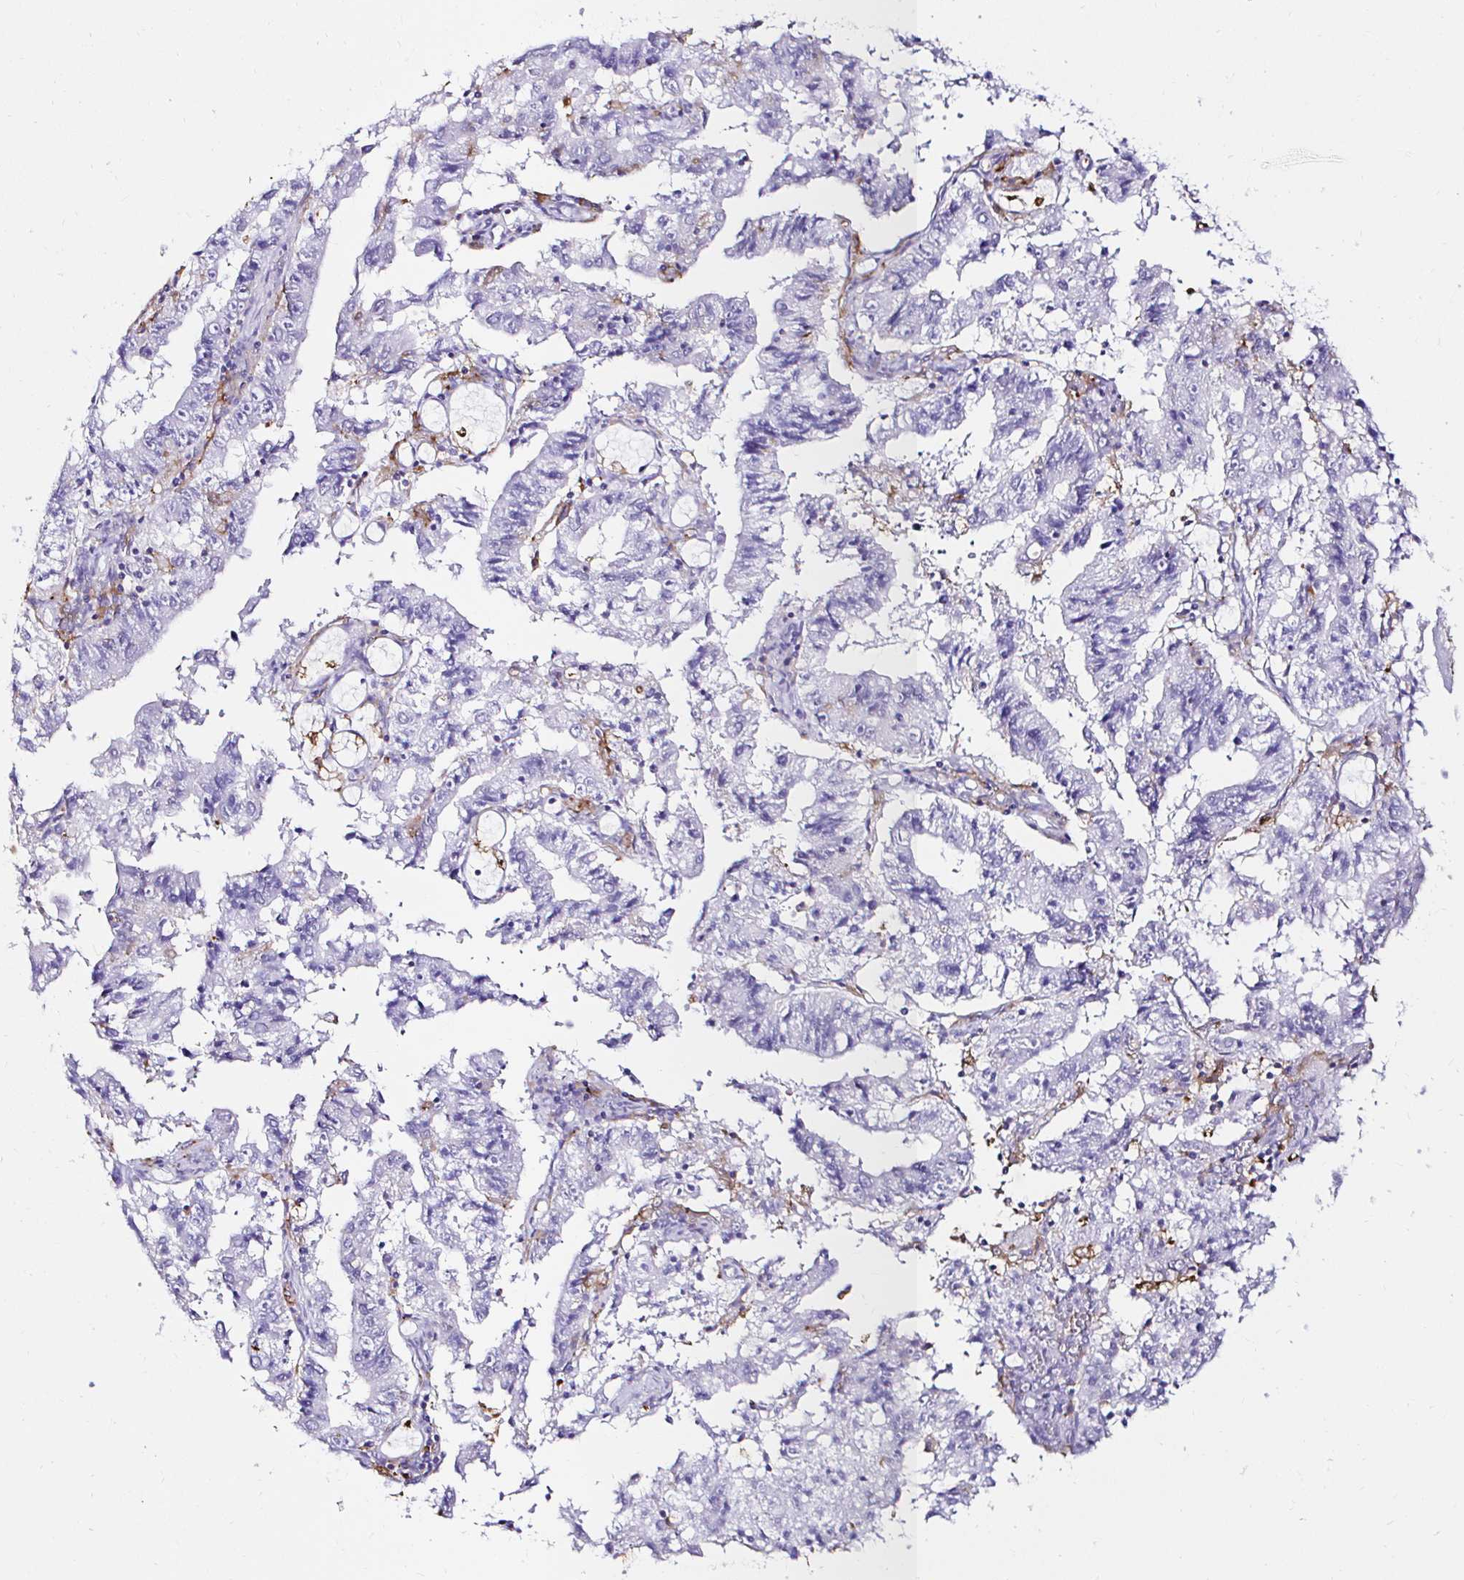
{"staining": {"intensity": "negative", "quantity": "none", "location": "none"}, "tissue": "endometrial cancer", "cell_type": "Tumor cells", "image_type": "cancer", "snomed": [{"axis": "morphology", "description": "Adenocarcinoma, NOS"}, {"axis": "topography", "description": "Endometrium"}], "caption": "An immunohistochemistry (IHC) micrograph of endometrial cancer (adenocarcinoma) is shown. There is no staining in tumor cells of endometrial cancer (adenocarcinoma). (DAB immunohistochemistry, high magnification).", "gene": "CYBB", "patient": {"sex": "female", "age": 82}}